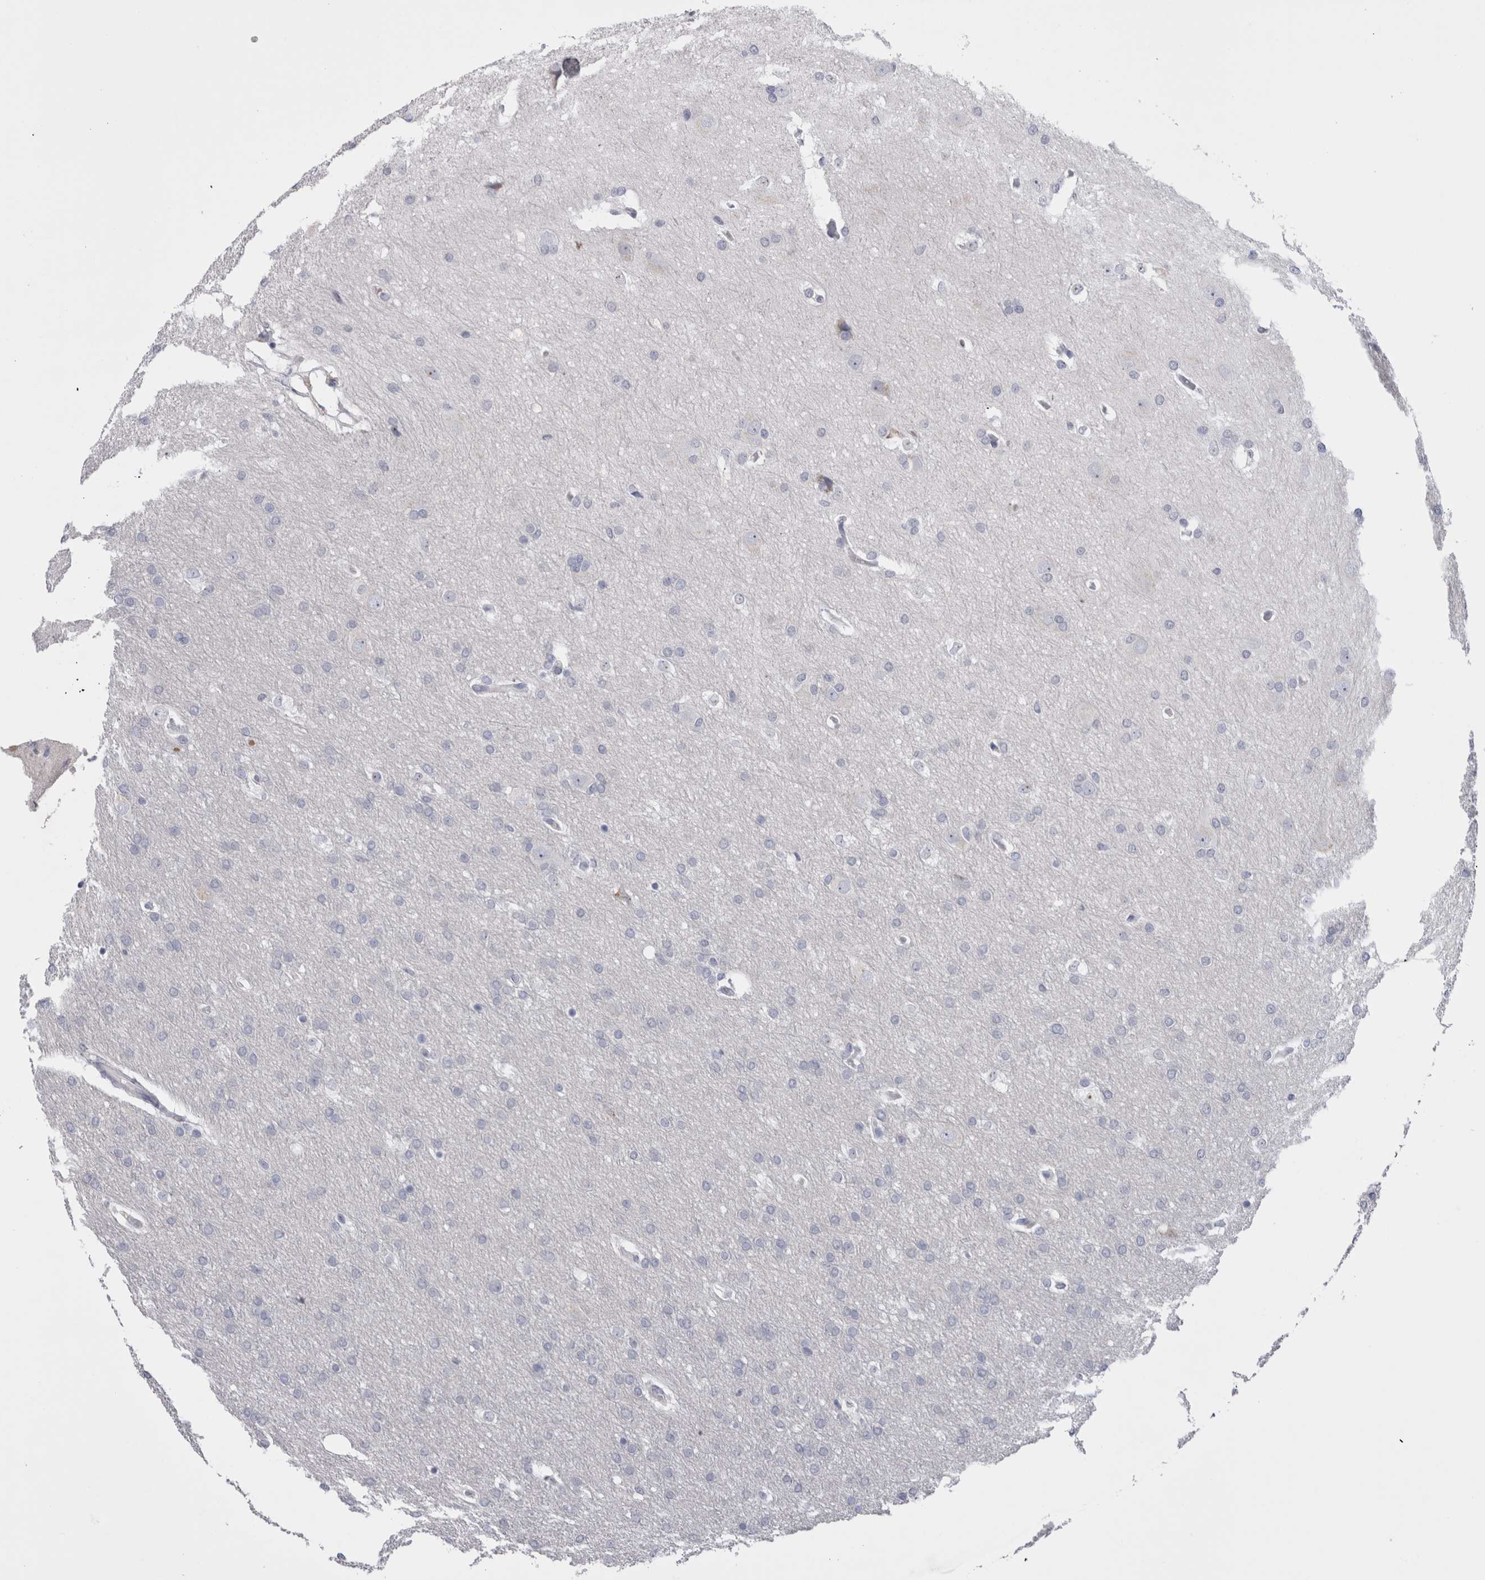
{"staining": {"intensity": "negative", "quantity": "none", "location": "none"}, "tissue": "glioma", "cell_type": "Tumor cells", "image_type": "cancer", "snomed": [{"axis": "morphology", "description": "Glioma, malignant, Low grade"}, {"axis": "topography", "description": "Brain"}], "caption": "The IHC histopathology image has no significant staining in tumor cells of malignant low-grade glioma tissue.", "gene": "PWP2", "patient": {"sex": "female", "age": 37}}